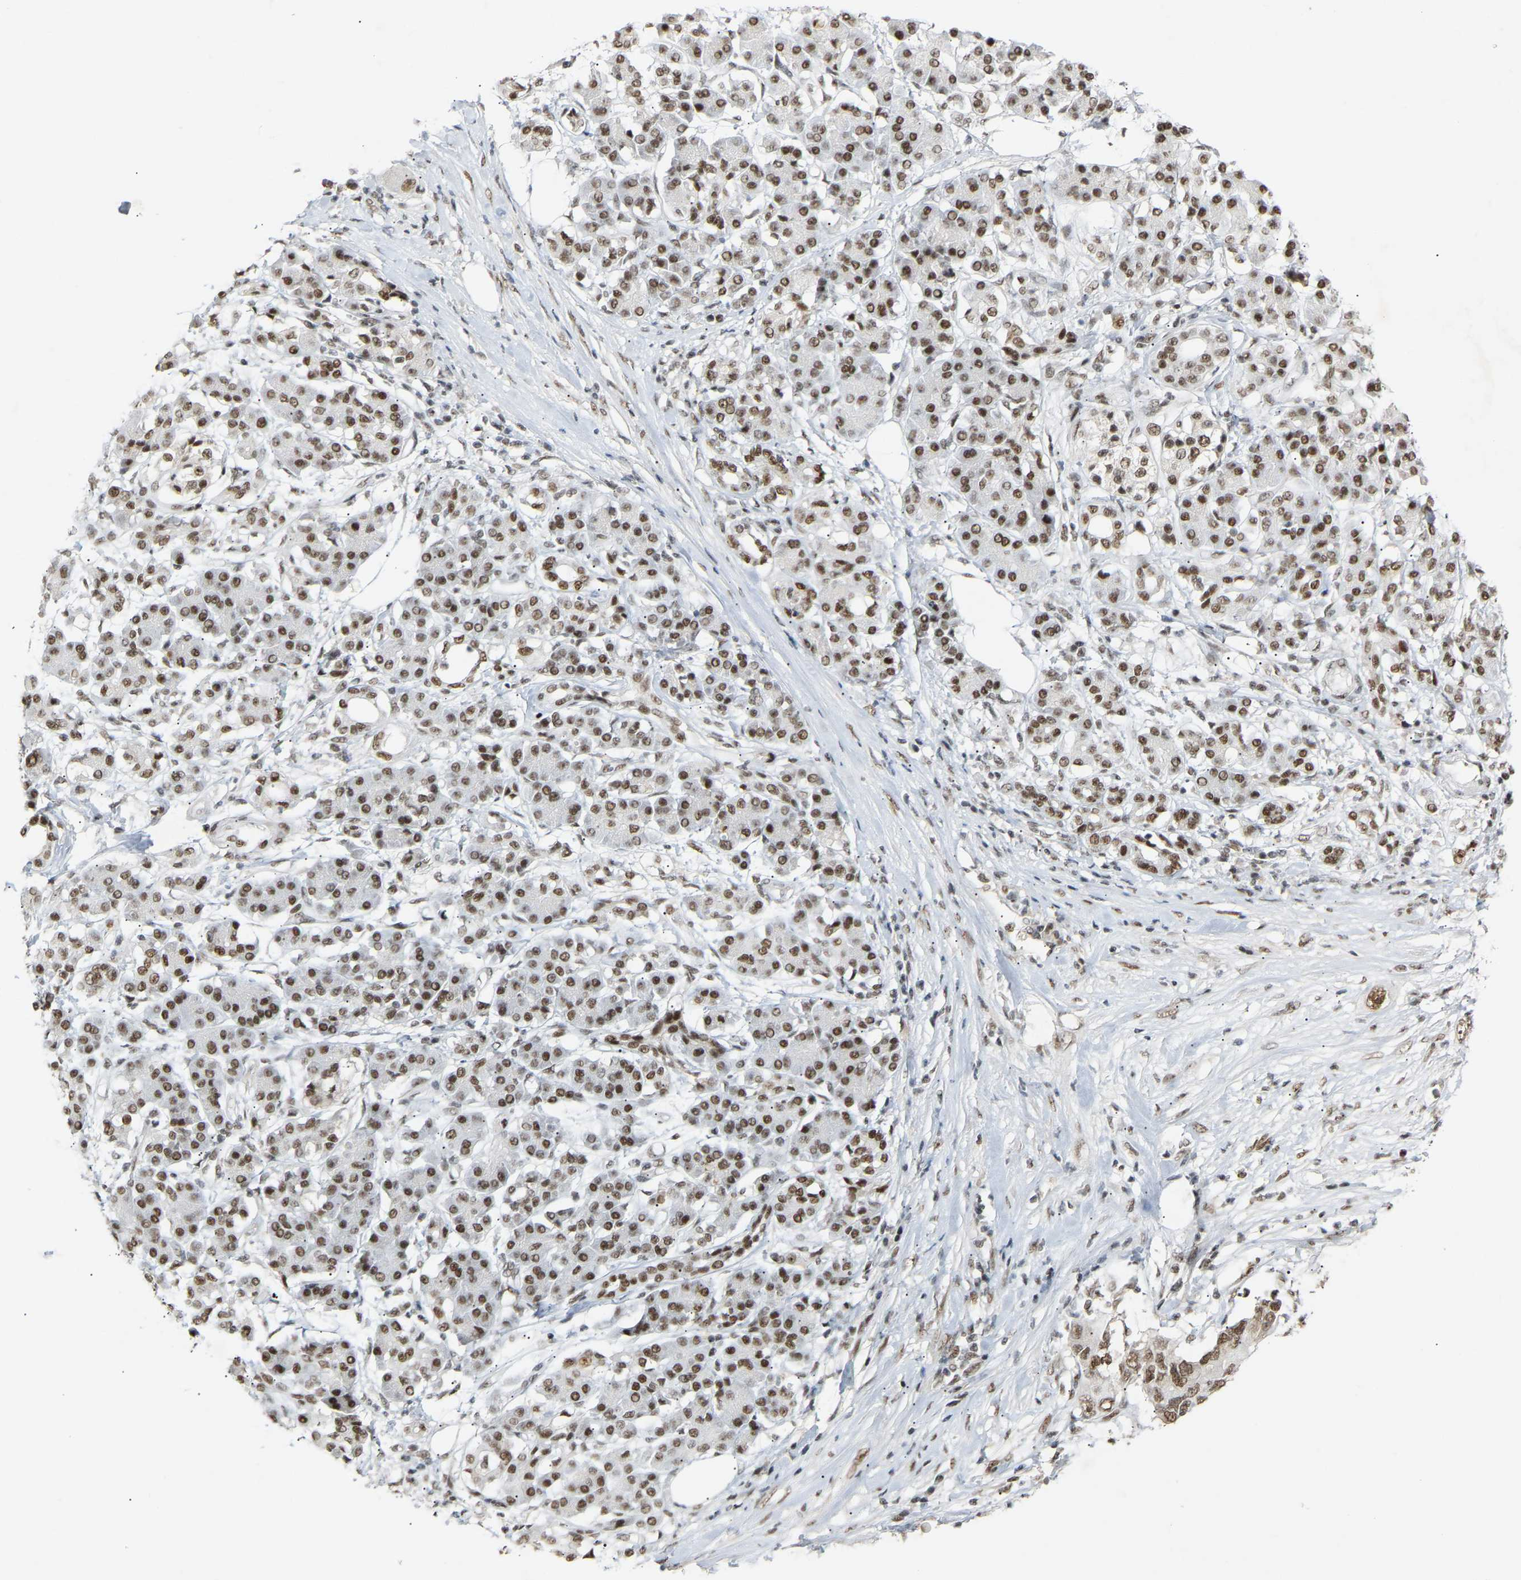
{"staining": {"intensity": "strong", "quantity": ">75%", "location": "nuclear"}, "tissue": "pancreatic cancer", "cell_type": "Tumor cells", "image_type": "cancer", "snomed": [{"axis": "morphology", "description": "Adenocarcinoma, NOS"}, {"axis": "topography", "description": "Pancreas"}], "caption": "The immunohistochemical stain labels strong nuclear staining in tumor cells of pancreatic cancer (adenocarcinoma) tissue. Using DAB (brown) and hematoxylin (blue) stains, captured at high magnification using brightfield microscopy.", "gene": "NELFB", "patient": {"sex": "female", "age": 56}}